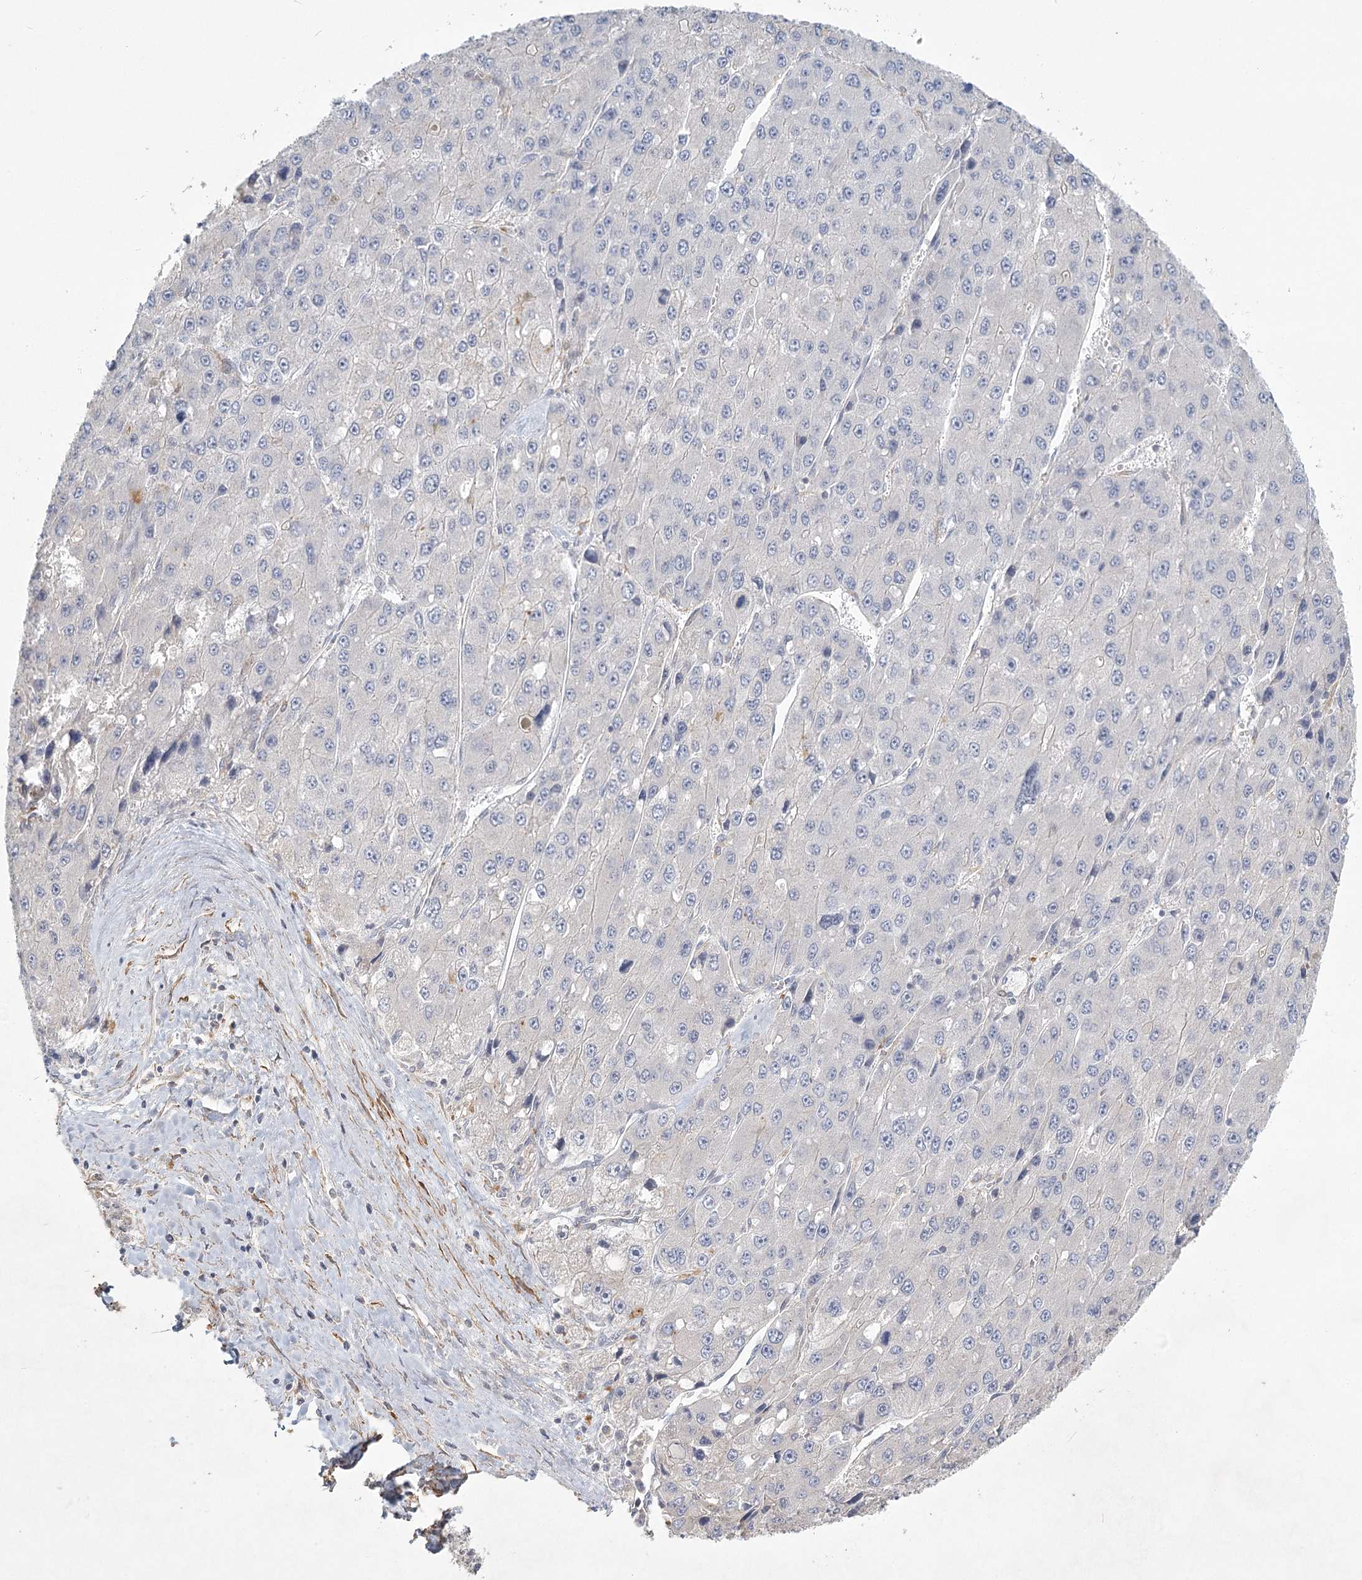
{"staining": {"intensity": "negative", "quantity": "none", "location": "none"}, "tissue": "liver cancer", "cell_type": "Tumor cells", "image_type": "cancer", "snomed": [{"axis": "morphology", "description": "Carcinoma, Hepatocellular, NOS"}, {"axis": "topography", "description": "Liver"}], "caption": "Tumor cells are negative for protein expression in human liver hepatocellular carcinoma. (Brightfield microscopy of DAB immunohistochemistry (IHC) at high magnification).", "gene": "INPP4B", "patient": {"sex": "female", "age": 73}}